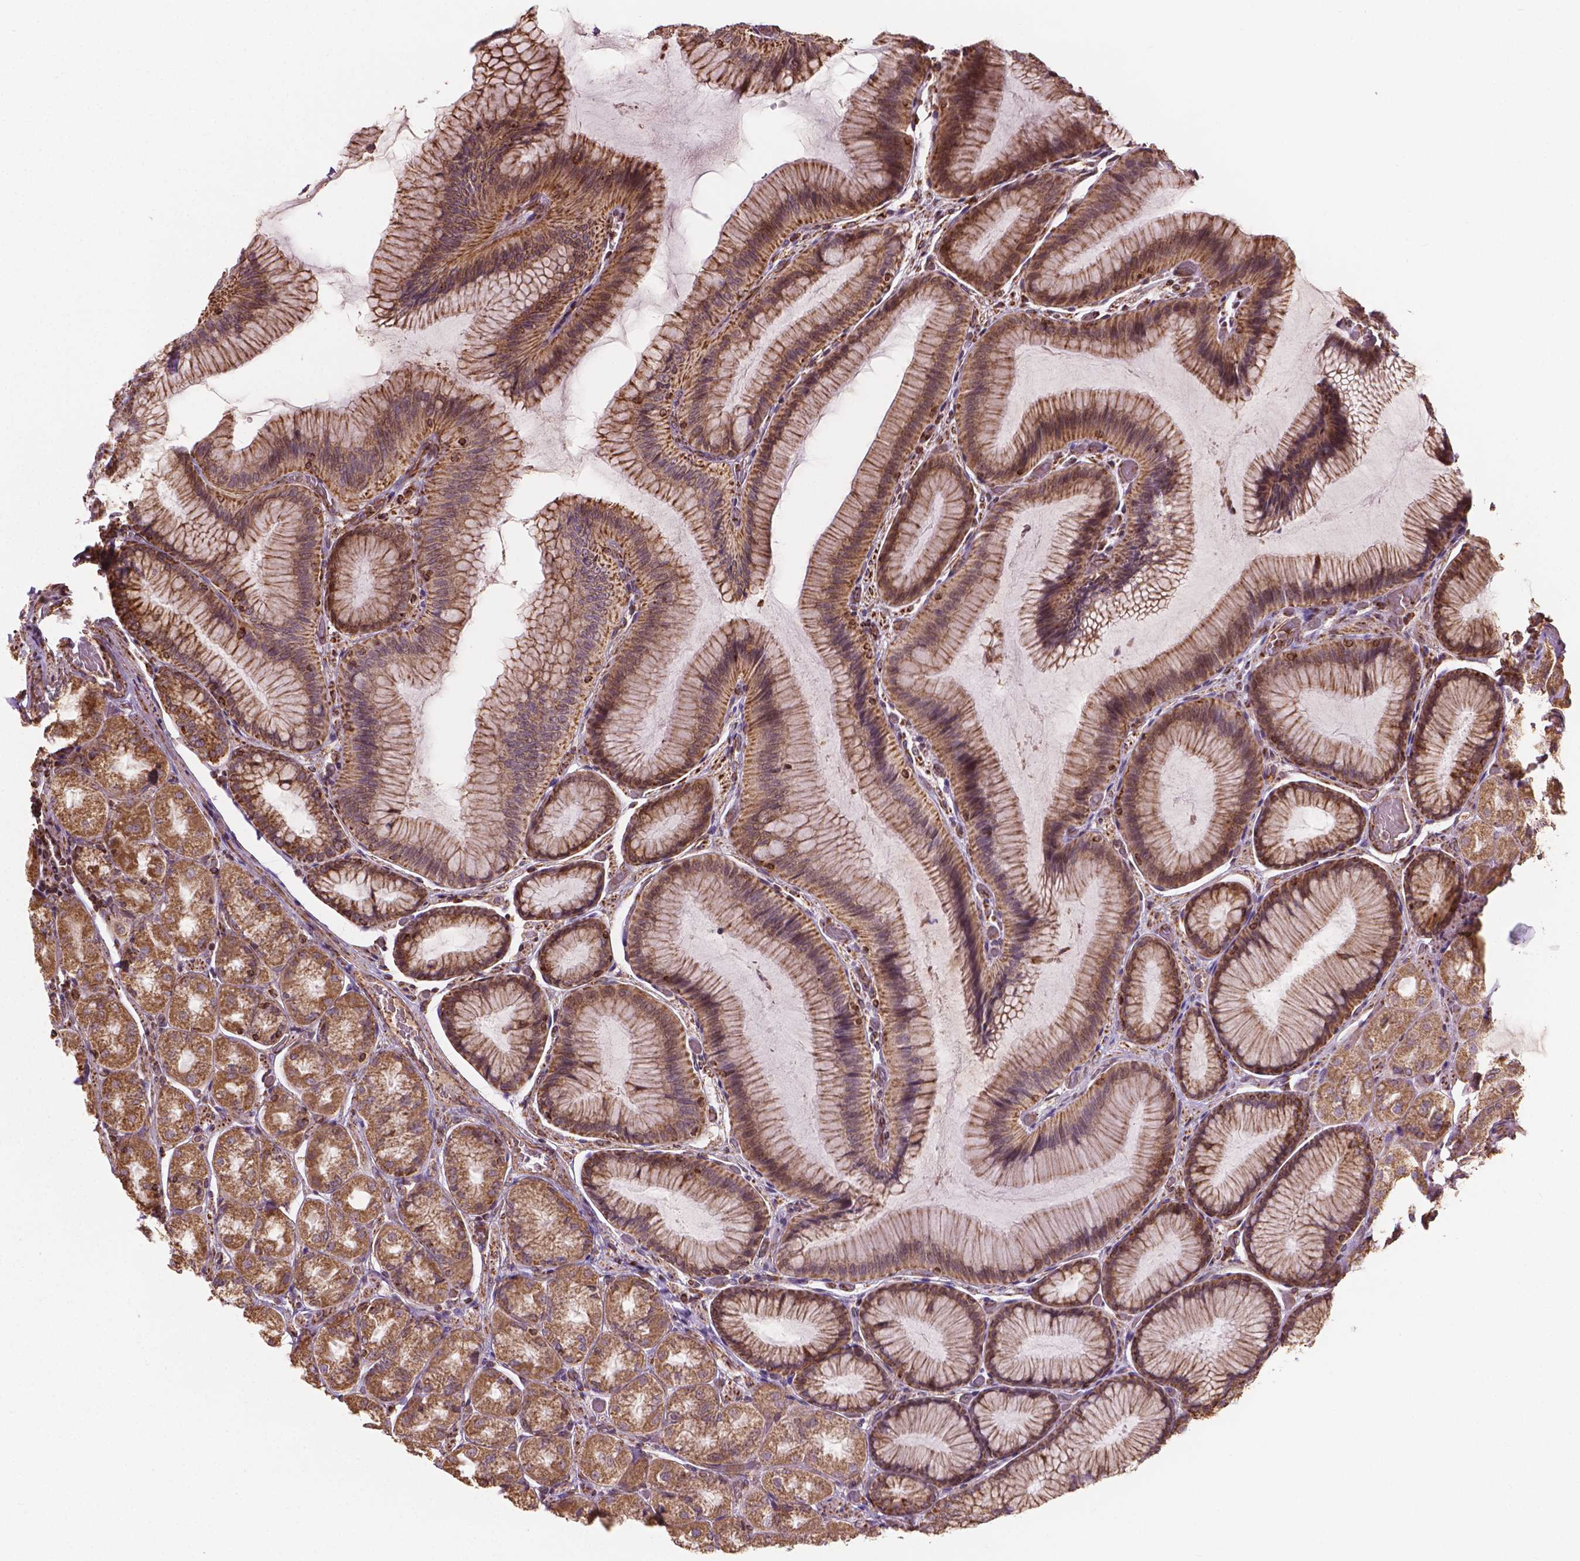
{"staining": {"intensity": "weak", "quantity": ">75%", "location": "cytoplasmic/membranous"}, "tissue": "stomach", "cell_type": "Glandular cells", "image_type": "normal", "snomed": [{"axis": "morphology", "description": "Normal tissue, NOS"}, {"axis": "morphology", "description": "Adenocarcinoma, NOS"}, {"axis": "morphology", "description": "Adenocarcinoma, High grade"}, {"axis": "topography", "description": "Stomach, upper"}, {"axis": "topography", "description": "Stomach"}], "caption": "DAB (3,3'-diaminobenzidine) immunohistochemical staining of benign human stomach exhibits weak cytoplasmic/membranous protein expression in about >75% of glandular cells. (Brightfield microscopy of DAB IHC at high magnification).", "gene": "HS3ST3A1", "patient": {"sex": "female", "age": 65}}